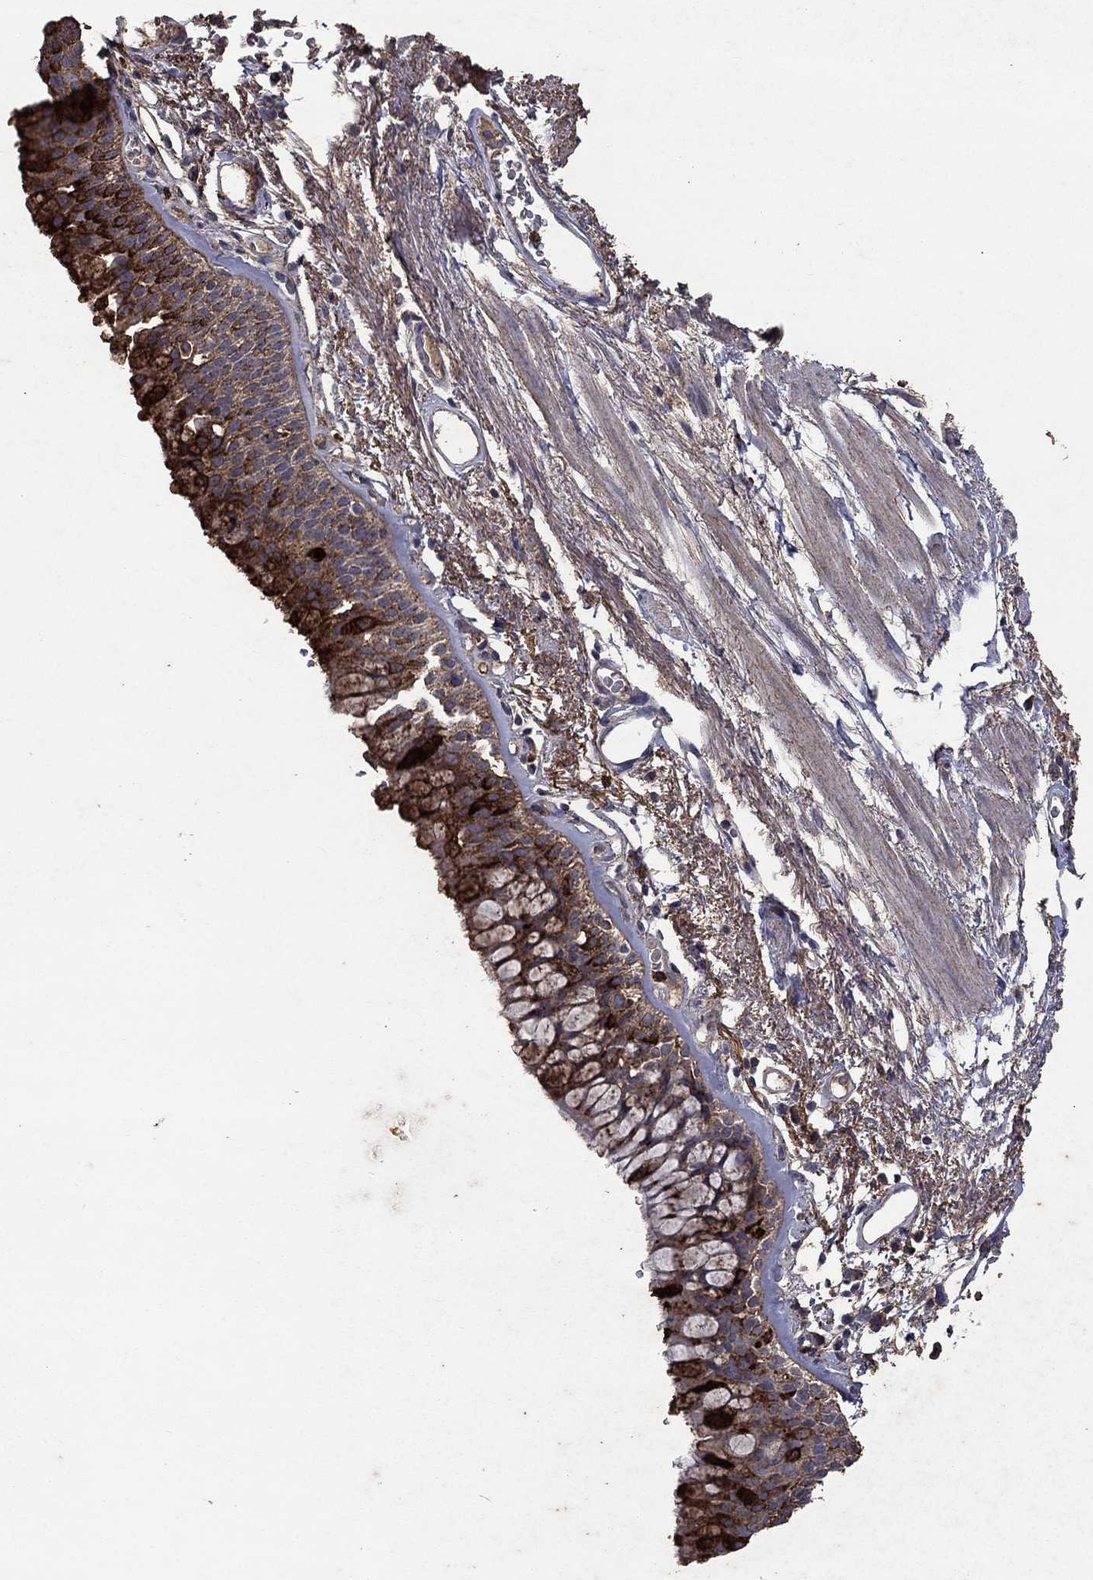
{"staining": {"intensity": "strong", "quantity": "25%-75%", "location": "cytoplasmic/membranous"}, "tissue": "bronchus", "cell_type": "Respiratory epithelial cells", "image_type": "normal", "snomed": [{"axis": "morphology", "description": "Normal tissue, NOS"}, {"axis": "topography", "description": "Bronchus"}, {"axis": "topography", "description": "Lung"}], "caption": "Benign bronchus exhibits strong cytoplasmic/membranous staining in approximately 25%-75% of respiratory epithelial cells.", "gene": "CD24", "patient": {"sex": "female", "age": 57}}